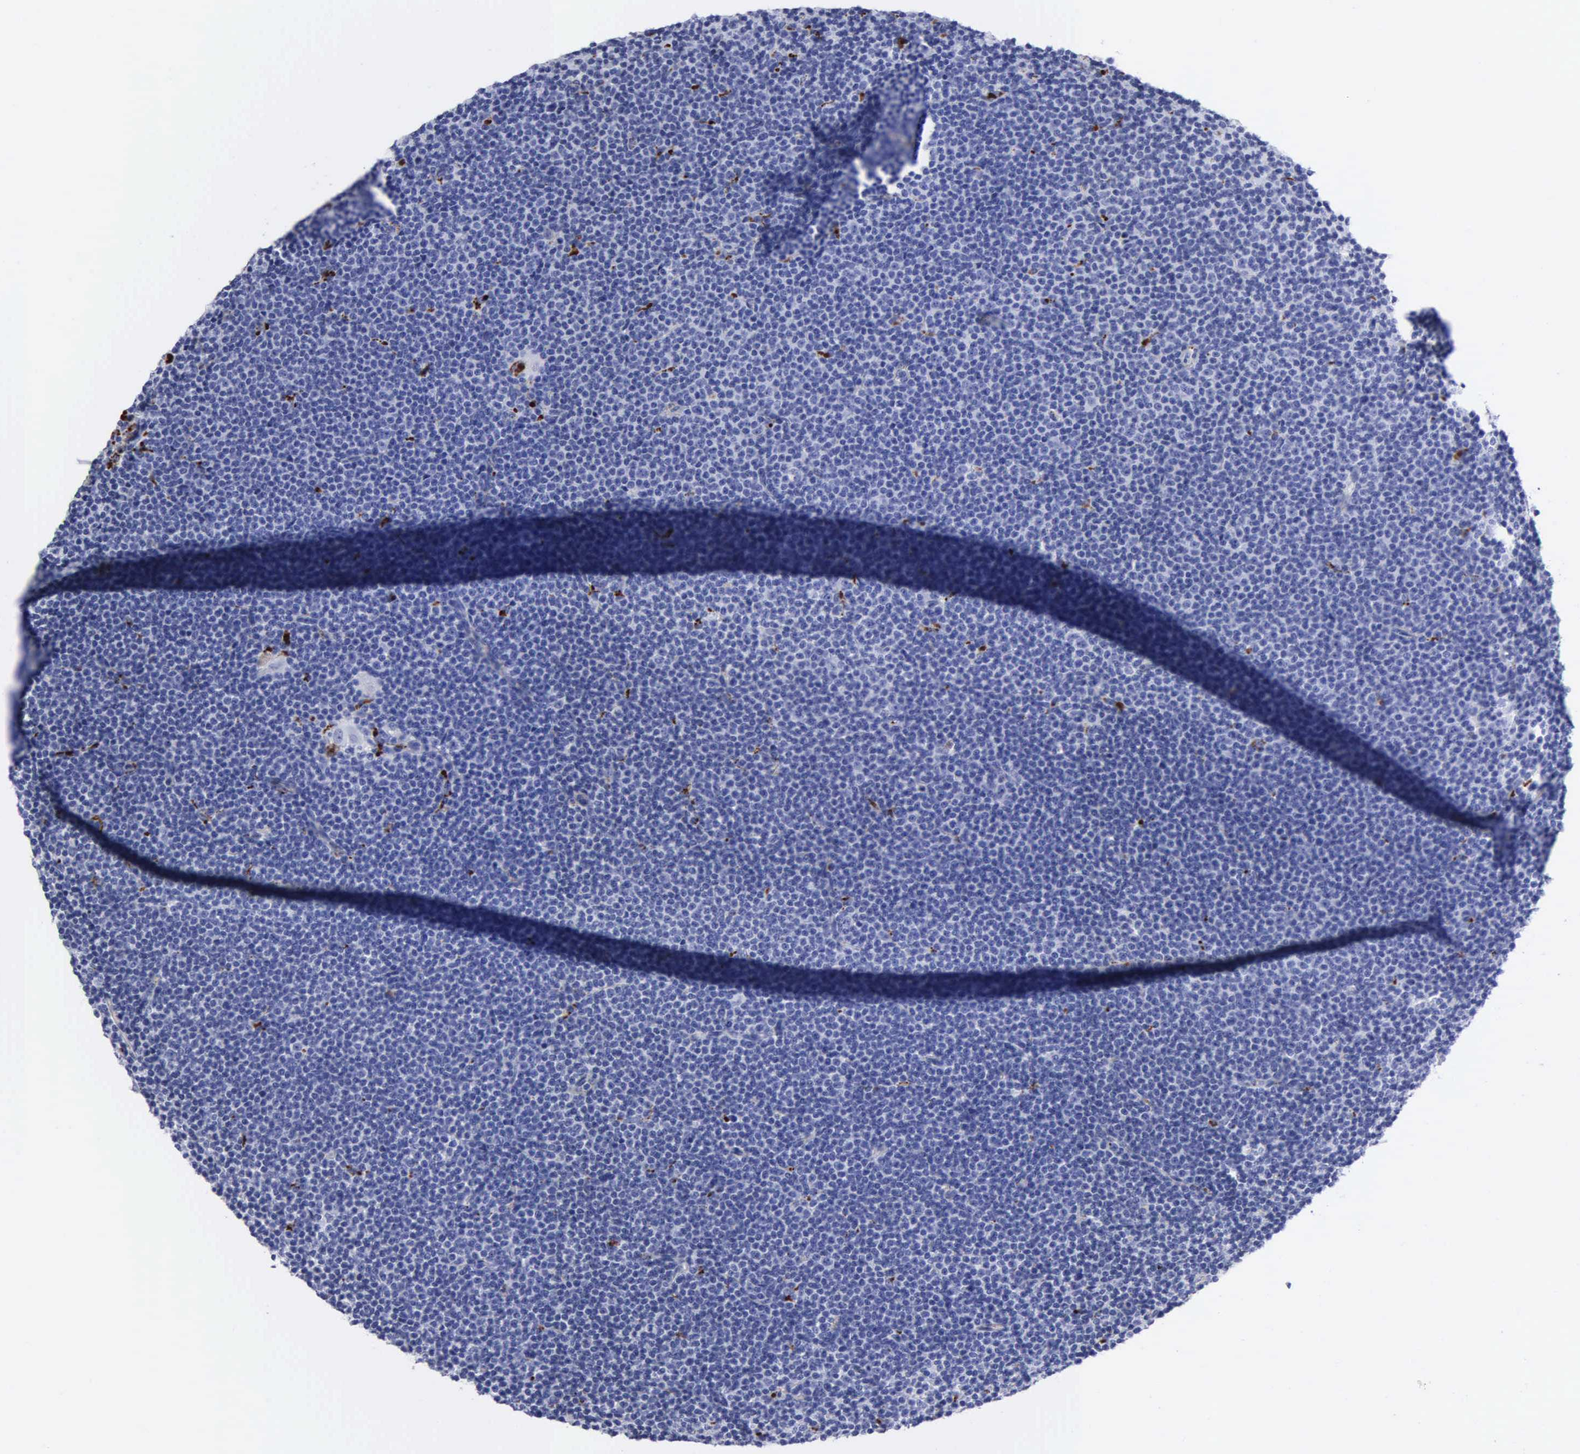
{"staining": {"intensity": "negative", "quantity": "none", "location": "none"}, "tissue": "lymphoma", "cell_type": "Tumor cells", "image_type": "cancer", "snomed": [{"axis": "morphology", "description": "Malignant lymphoma, non-Hodgkin's type, Low grade"}, {"axis": "topography", "description": "Lymph node"}], "caption": "A histopathology image of malignant lymphoma, non-Hodgkin's type (low-grade) stained for a protein shows no brown staining in tumor cells. Nuclei are stained in blue.", "gene": "CTSL", "patient": {"sex": "female", "age": 69}}